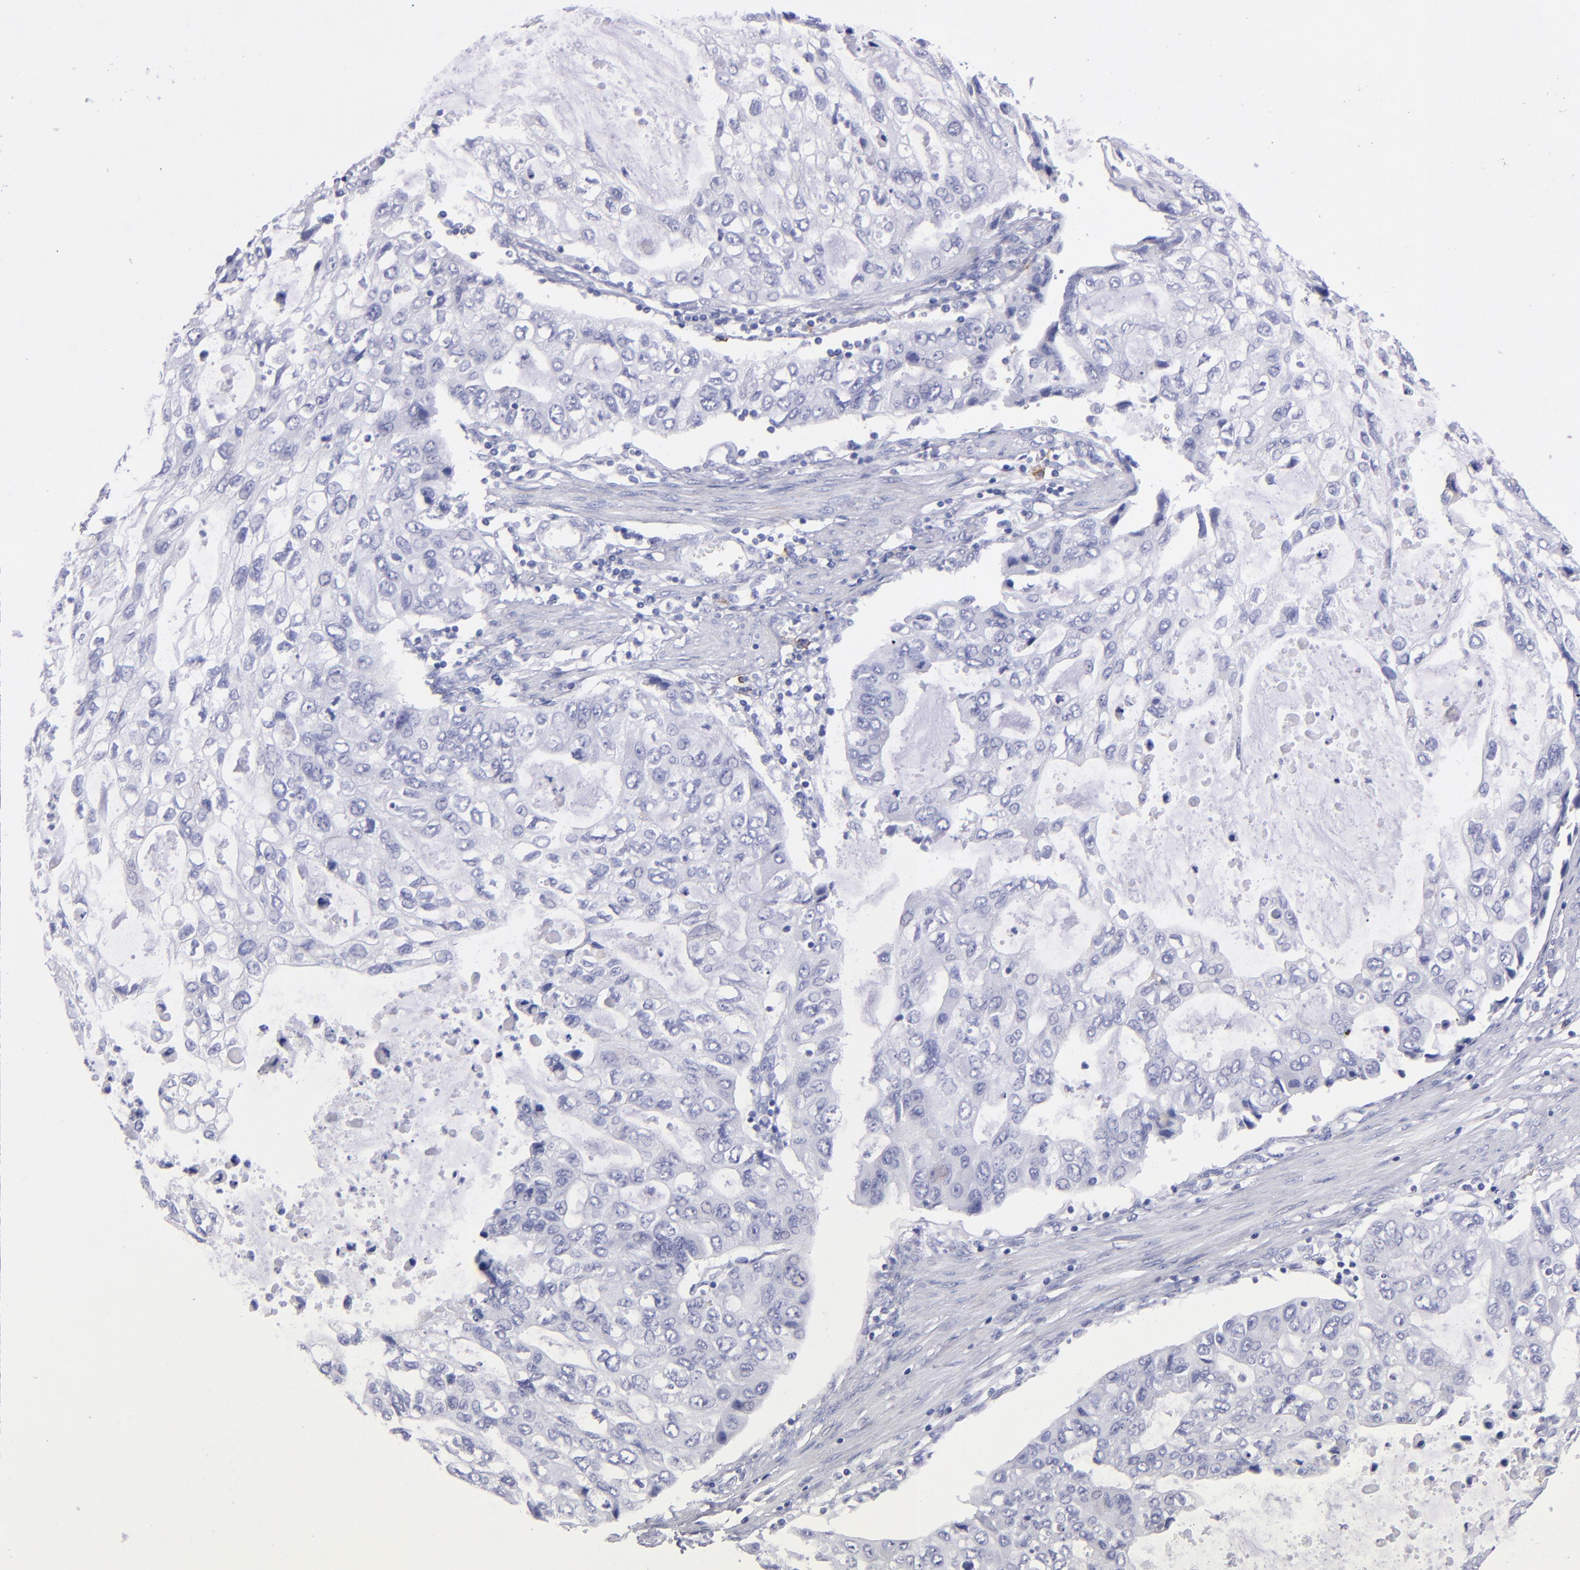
{"staining": {"intensity": "negative", "quantity": "none", "location": "none"}, "tissue": "stomach cancer", "cell_type": "Tumor cells", "image_type": "cancer", "snomed": [{"axis": "morphology", "description": "Adenocarcinoma, NOS"}, {"axis": "topography", "description": "Stomach, upper"}], "caption": "This photomicrograph is of adenocarcinoma (stomach) stained with immunohistochemistry (IHC) to label a protein in brown with the nuclei are counter-stained blue. There is no expression in tumor cells.", "gene": "CD38", "patient": {"sex": "female", "age": 52}}